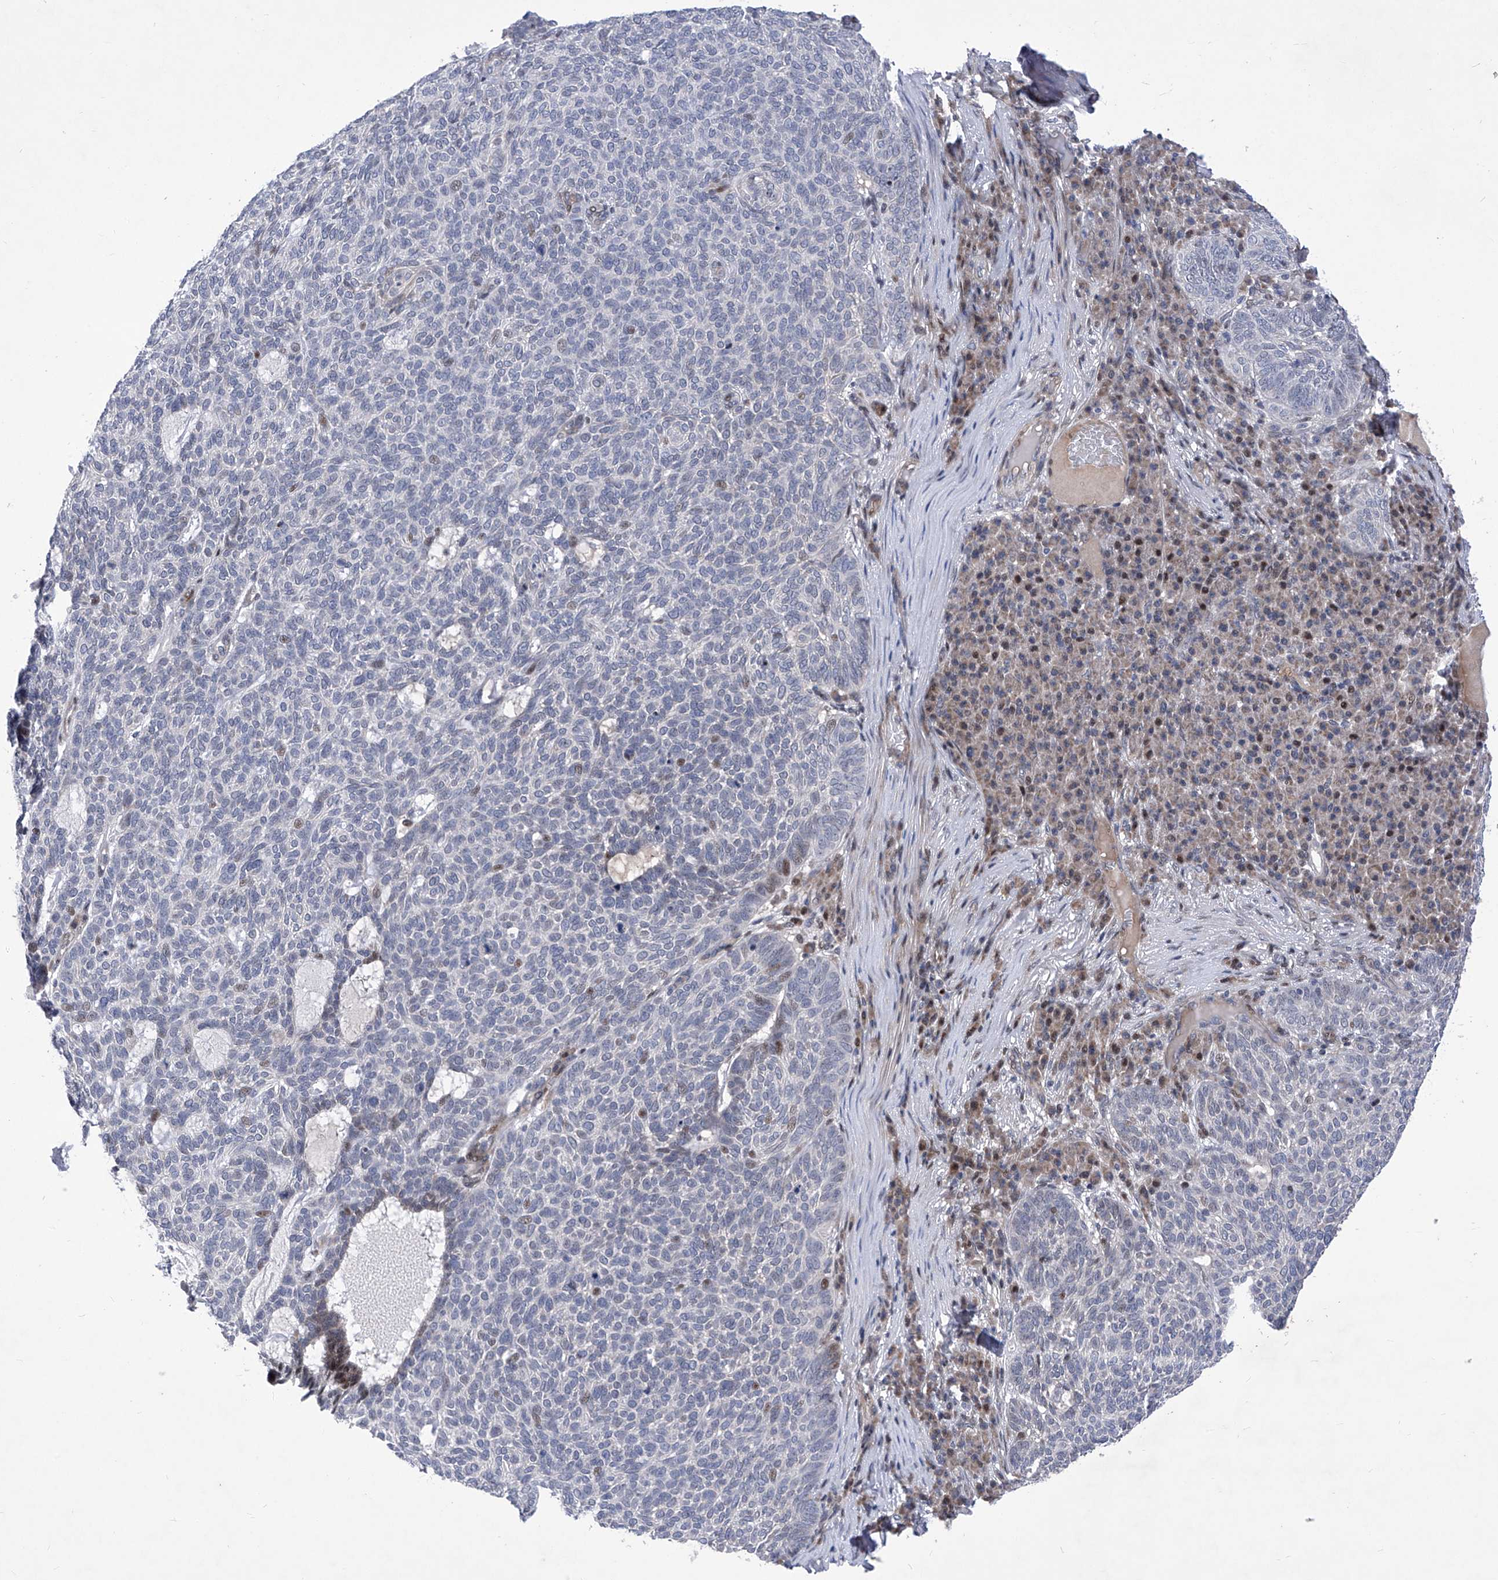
{"staining": {"intensity": "negative", "quantity": "none", "location": "none"}, "tissue": "skin cancer", "cell_type": "Tumor cells", "image_type": "cancer", "snomed": [{"axis": "morphology", "description": "Squamous cell carcinoma, NOS"}, {"axis": "topography", "description": "Skin"}], "caption": "DAB (3,3'-diaminobenzidine) immunohistochemical staining of human skin cancer (squamous cell carcinoma) shows no significant staining in tumor cells. Nuclei are stained in blue.", "gene": "NUFIP1", "patient": {"sex": "female", "age": 90}}